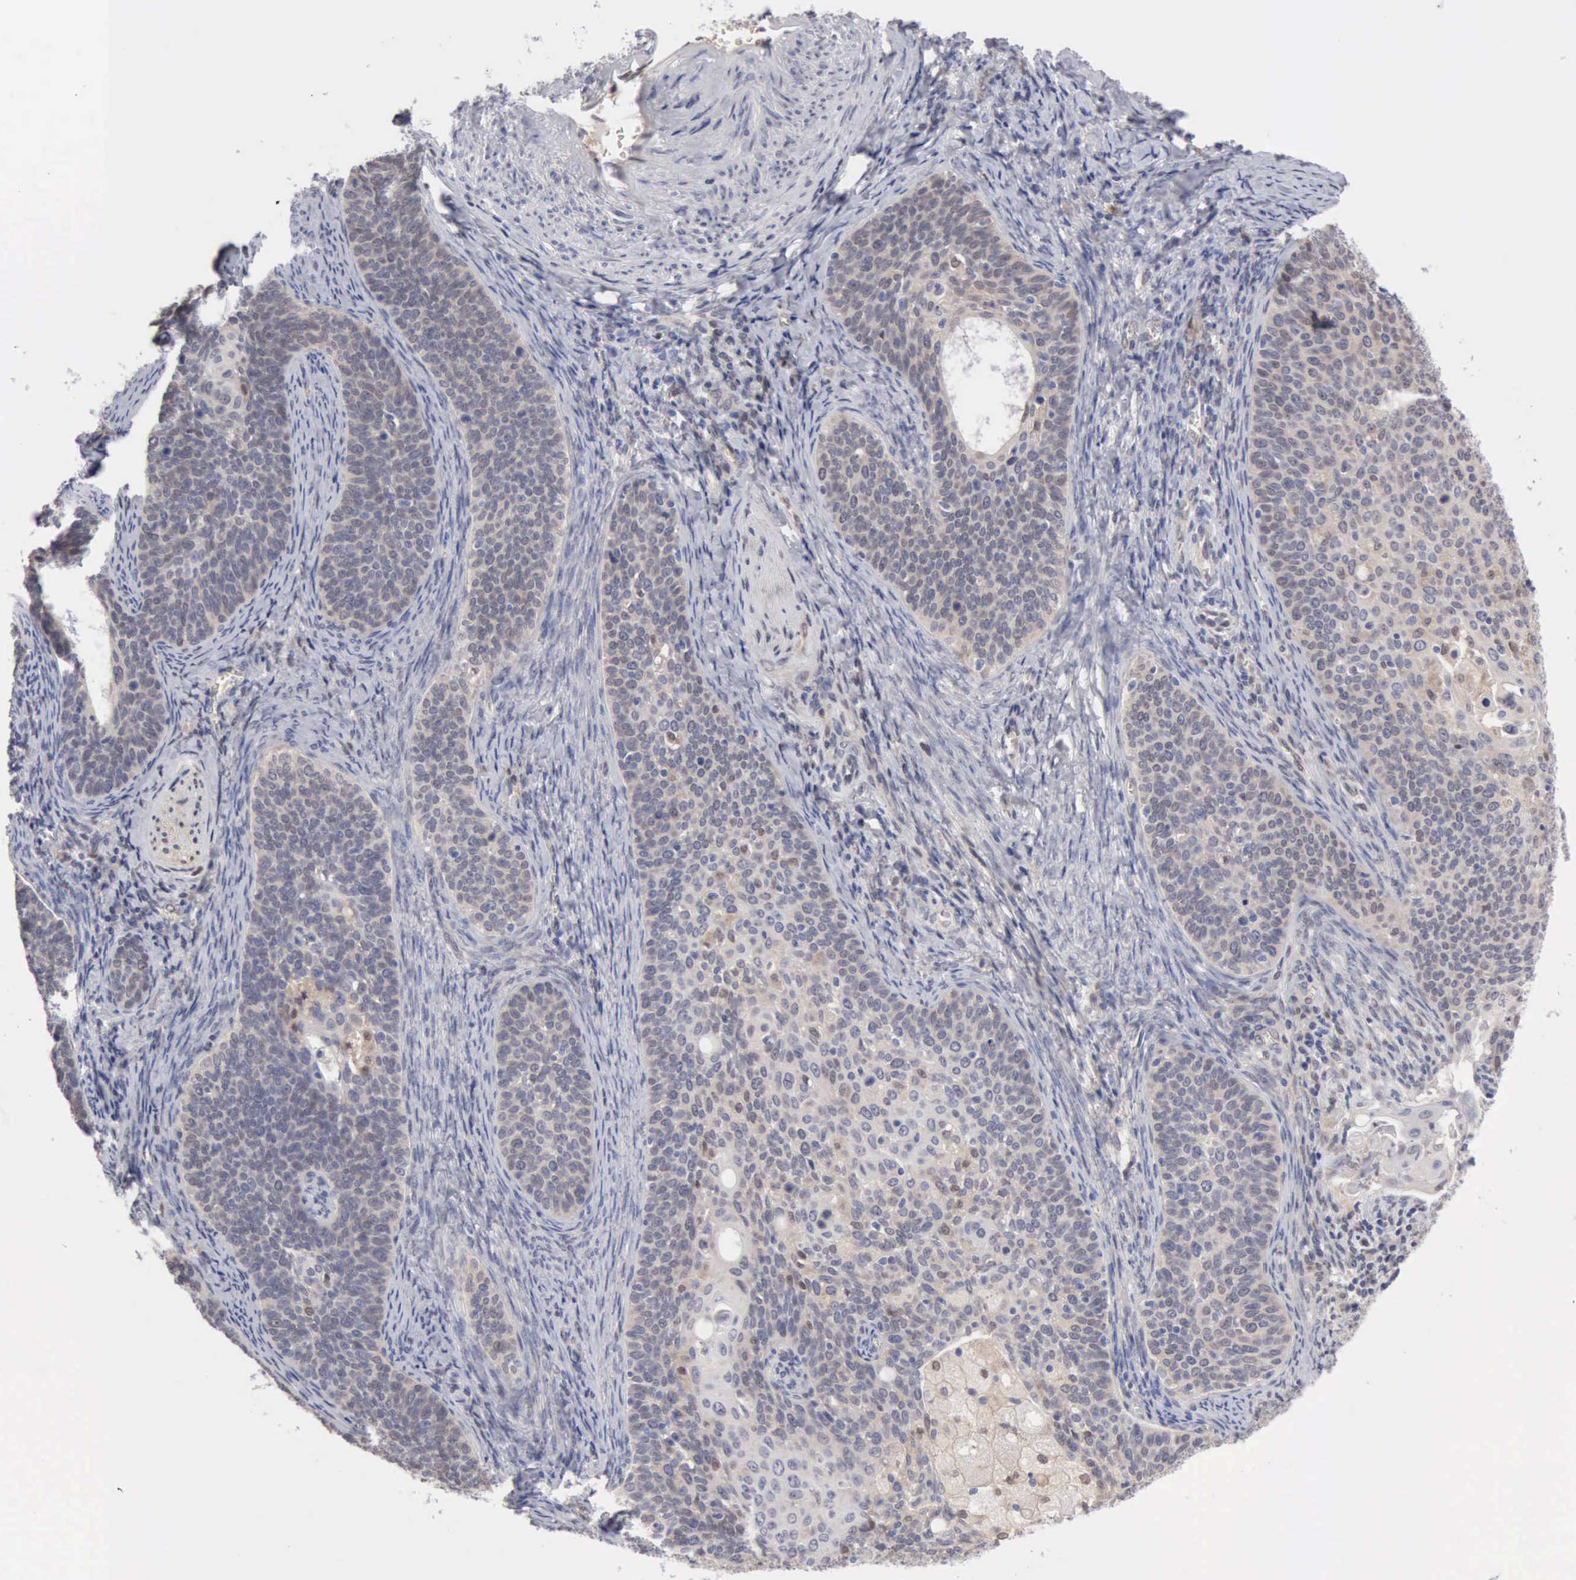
{"staining": {"intensity": "weak", "quantity": ">75%", "location": "cytoplasmic/membranous"}, "tissue": "cervical cancer", "cell_type": "Tumor cells", "image_type": "cancer", "snomed": [{"axis": "morphology", "description": "Squamous cell carcinoma, NOS"}, {"axis": "topography", "description": "Cervix"}], "caption": "This is an image of immunohistochemistry (IHC) staining of cervical squamous cell carcinoma, which shows weak positivity in the cytoplasmic/membranous of tumor cells.", "gene": "PTGR2", "patient": {"sex": "female", "age": 33}}